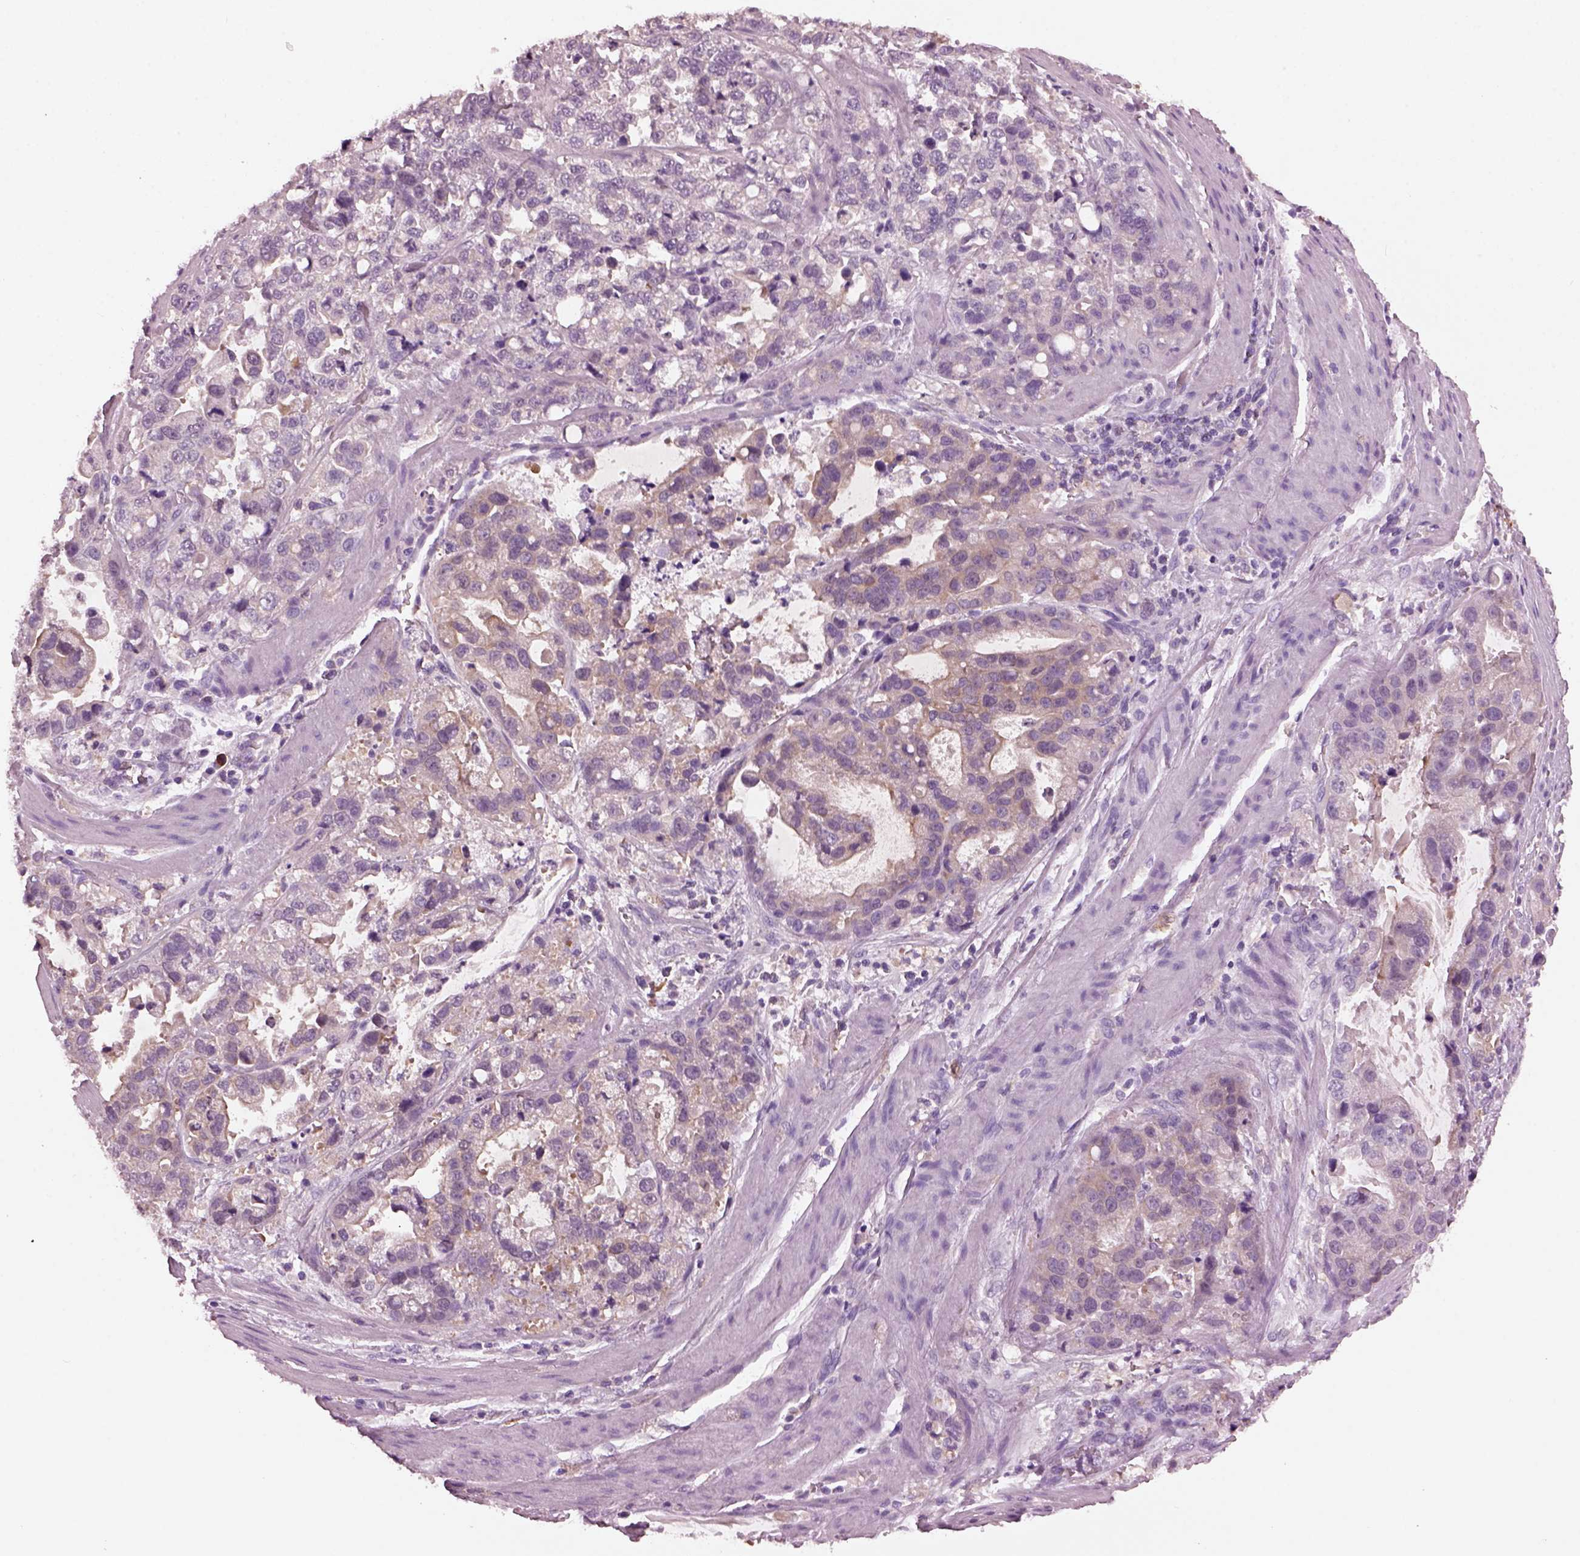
{"staining": {"intensity": "weak", "quantity": "<25%", "location": "cytoplasmic/membranous"}, "tissue": "stomach cancer", "cell_type": "Tumor cells", "image_type": "cancer", "snomed": [{"axis": "morphology", "description": "Adenocarcinoma, NOS"}, {"axis": "topography", "description": "Stomach"}], "caption": "Immunohistochemistry (IHC) histopathology image of neoplastic tissue: stomach cancer (adenocarcinoma) stained with DAB shows no significant protein staining in tumor cells. (DAB (3,3'-diaminobenzidine) IHC, high magnification).", "gene": "SHTN1", "patient": {"sex": "male", "age": 59}}